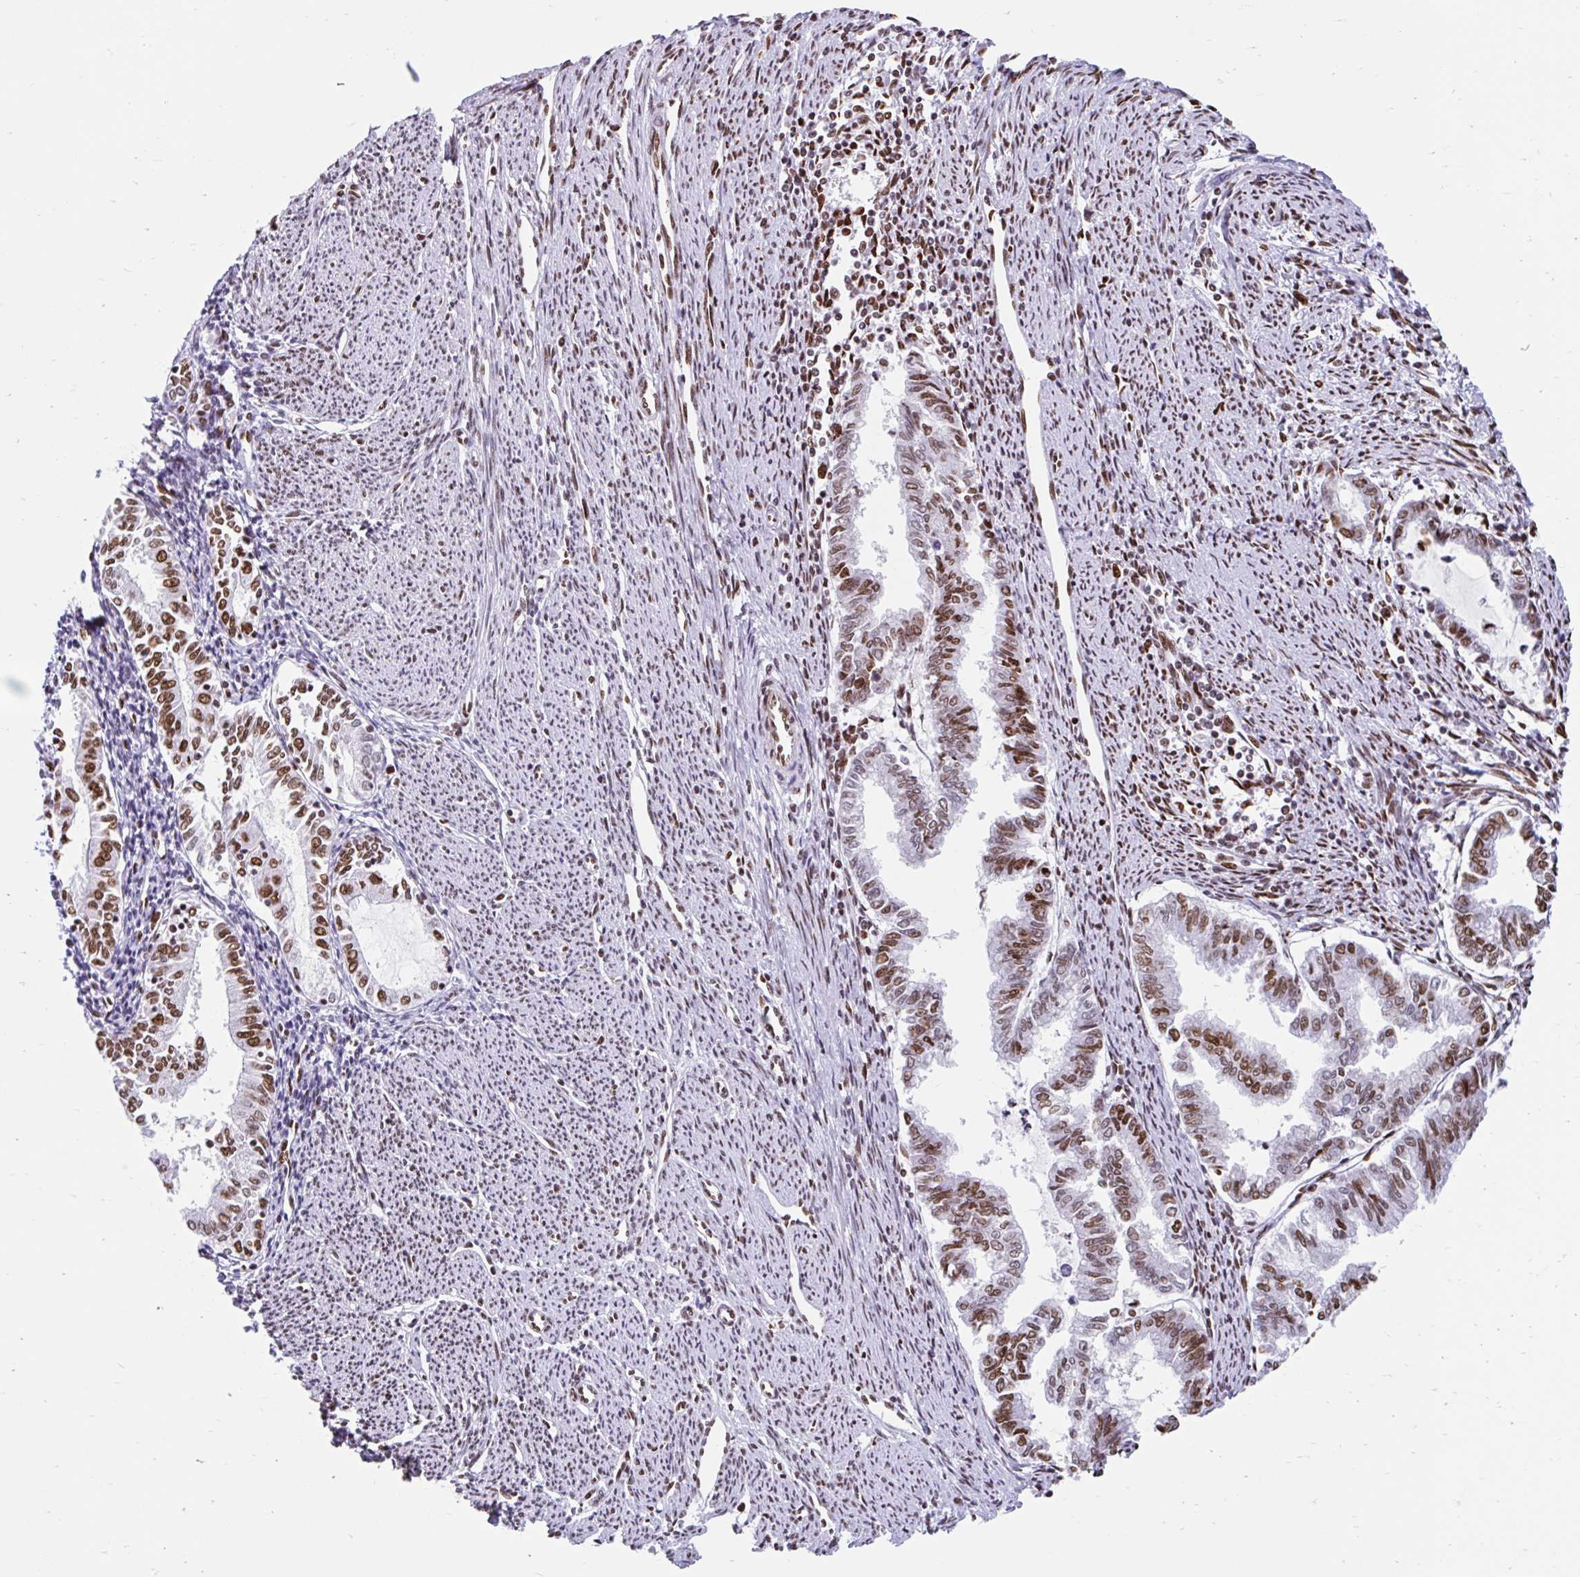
{"staining": {"intensity": "strong", "quantity": "<25%", "location": "nuclear"}, "tissue": "endometrial cancer", "cell_type": "Tumor cells", "image_type": "cancer", "snomed": [{"axis": "morphology", "description": "Adenocarcinoma, NOS"}, {"axis": "topography", "description": "Endometrium"}], "caption": "Strong nuclear protein expression is seen in approximately <25% of tumor cells in endometrial cancer. (DAB (3,3'-diaminobenzidine) = brown stain, brightfield microscopy at high magnification).", "gene": "KHDRBS1", "patient": {"sex": "female", "age": 79}}